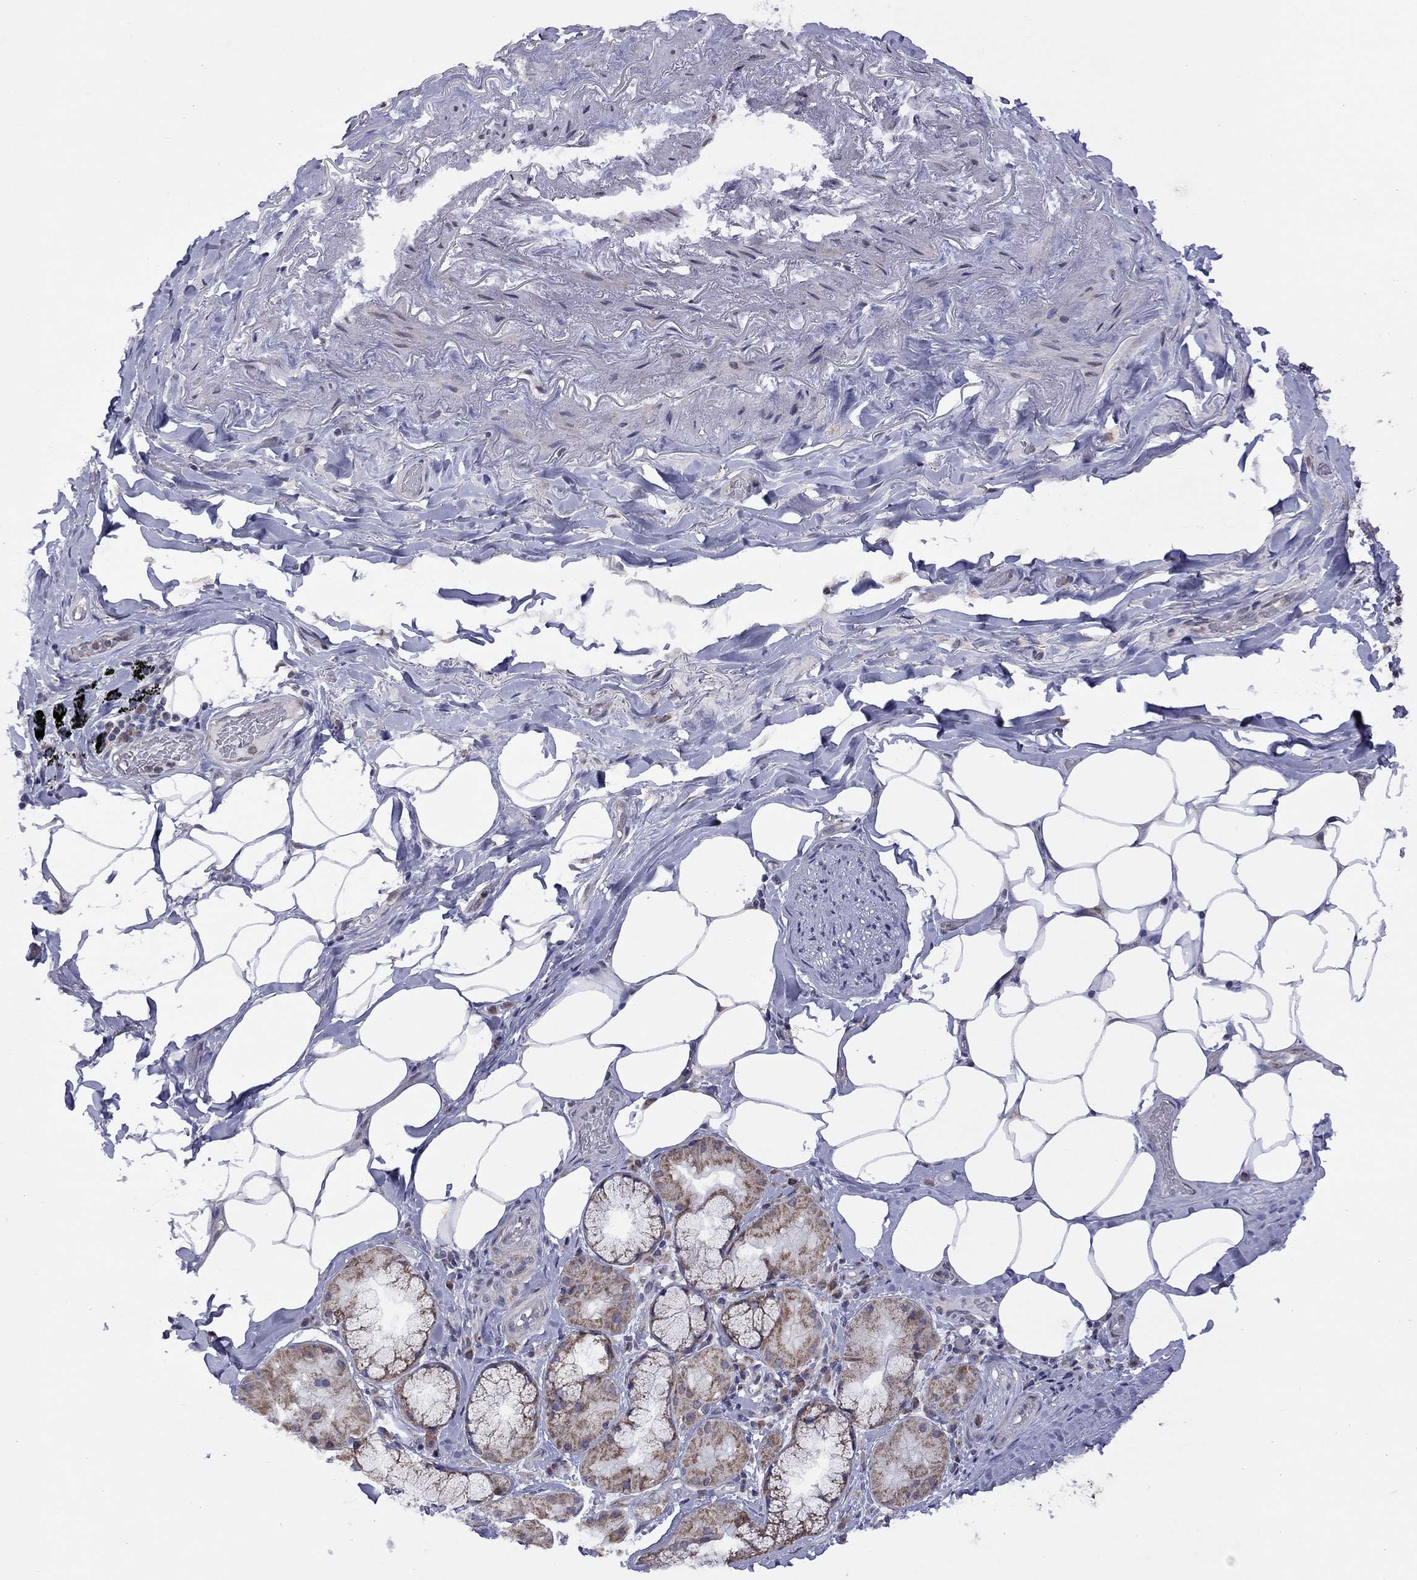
{"staining": {"intensity": "negative", "quantity": "none", "location": "none"}, "tissue": "adipose tissue", "cell_type": "Adipocytes", "image_type": "normal", "snomed": [{"axis": "morphology", "description": "Normal tissue, NOS"}, {"axis": "topography", "description": "Bronchus"}, {"axis": "topography", "description": "Lung"}], "caption": "Immunohistochemistry photomicrograph of benign adipose tissue: adipose tissue stained with DAB demonstrates no significant protein positivity in adipocytes. The staining was performed using DAB to visualize the protein expression in brown, while the nuclei were stained in blue with hematoxylin (Magnification: 20x).", "gene": "NDUFB1", "patient": {"sex": "female", "age": 57}}